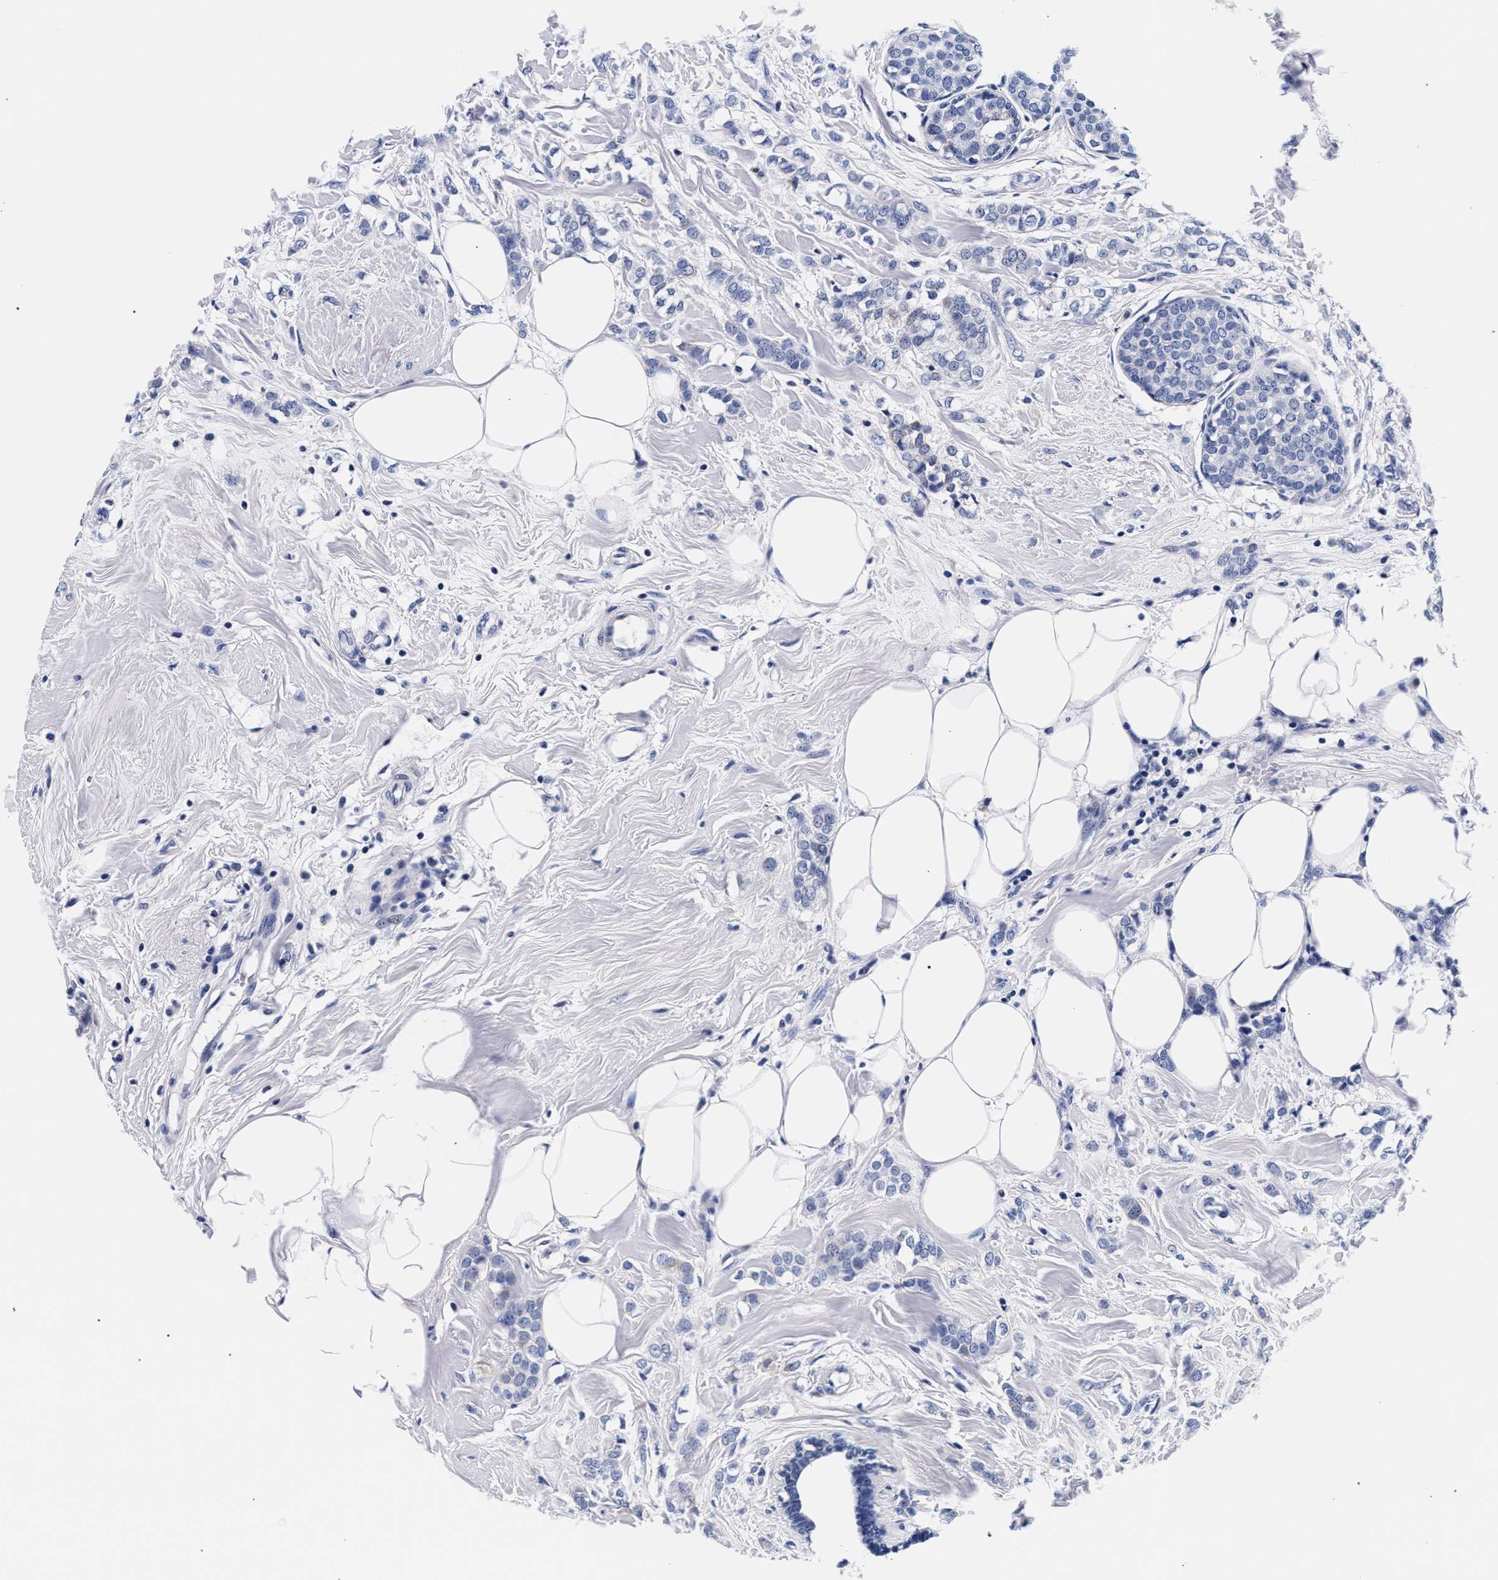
{"staining": {"intensity": "negative", "quantity": "none", "location": "none"}, "tissue": "breast cancer", "cell_type": "Tumor cells", "image_type": "cancer", "snomed": [{"axis": "morphology", "description": "Lobular carcinoma, in situ"}, {"axis": "morphology", "description": "Lobular carcinoma"}, {"axis": "topography", "description": "Breast"}], "caption": "Immunohistochemistry of human breast cancer (lobular carcinoma in situ) reveals no staining in tumor cells. (Immunohistochemistry, brightfield microscopy, high magnification).", "gene": "RAB3B", "patient": {"sex": "female", "age": 41}}